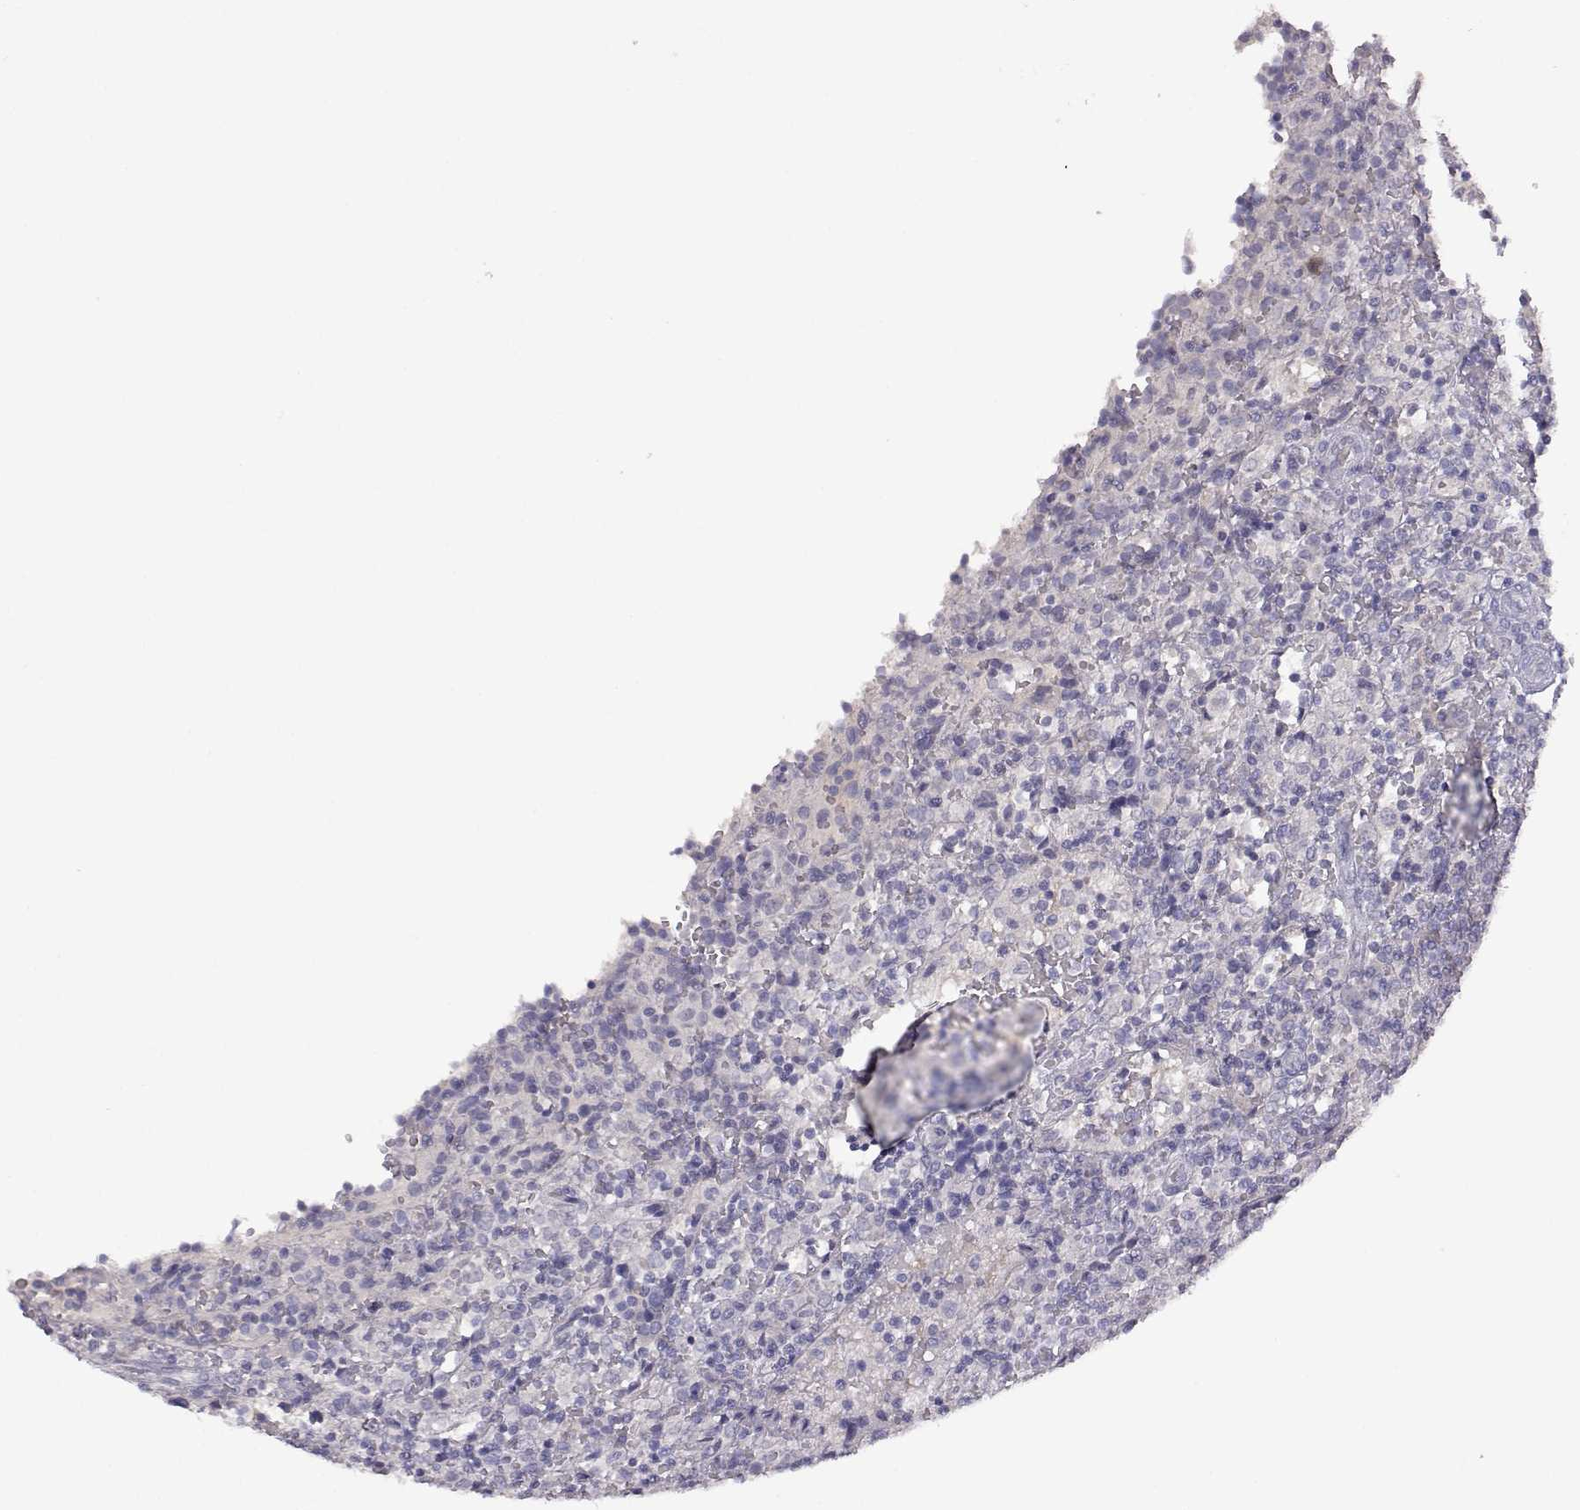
{"staining": {"intensity": "negative", "quantity": "none", "location": "none"}, "tissue": "lymphoma", "cell_type": "Tumor cells", "image_type": "cancer", "snomed": [{"axis": "morphology", "description": "Malignant lymphoma, non-Hodgkin's type, Low grade"}, {"axis": "topography", "description": "Spleen"}], "caption": "High magnification brightfield microscopy of malignant lymphoma, non-Hodgkin's type (low-grade) stained with DAB (brown) and counterstained with hematoxylin (blue): tumor cells show no significant staining. (Brightfield microscopy of DAB (3,3'-diaminobenzidine) immunohistochemistry at high magnification).", "gene": "VGF", "patient": {"sex": "male", "age": 62}}